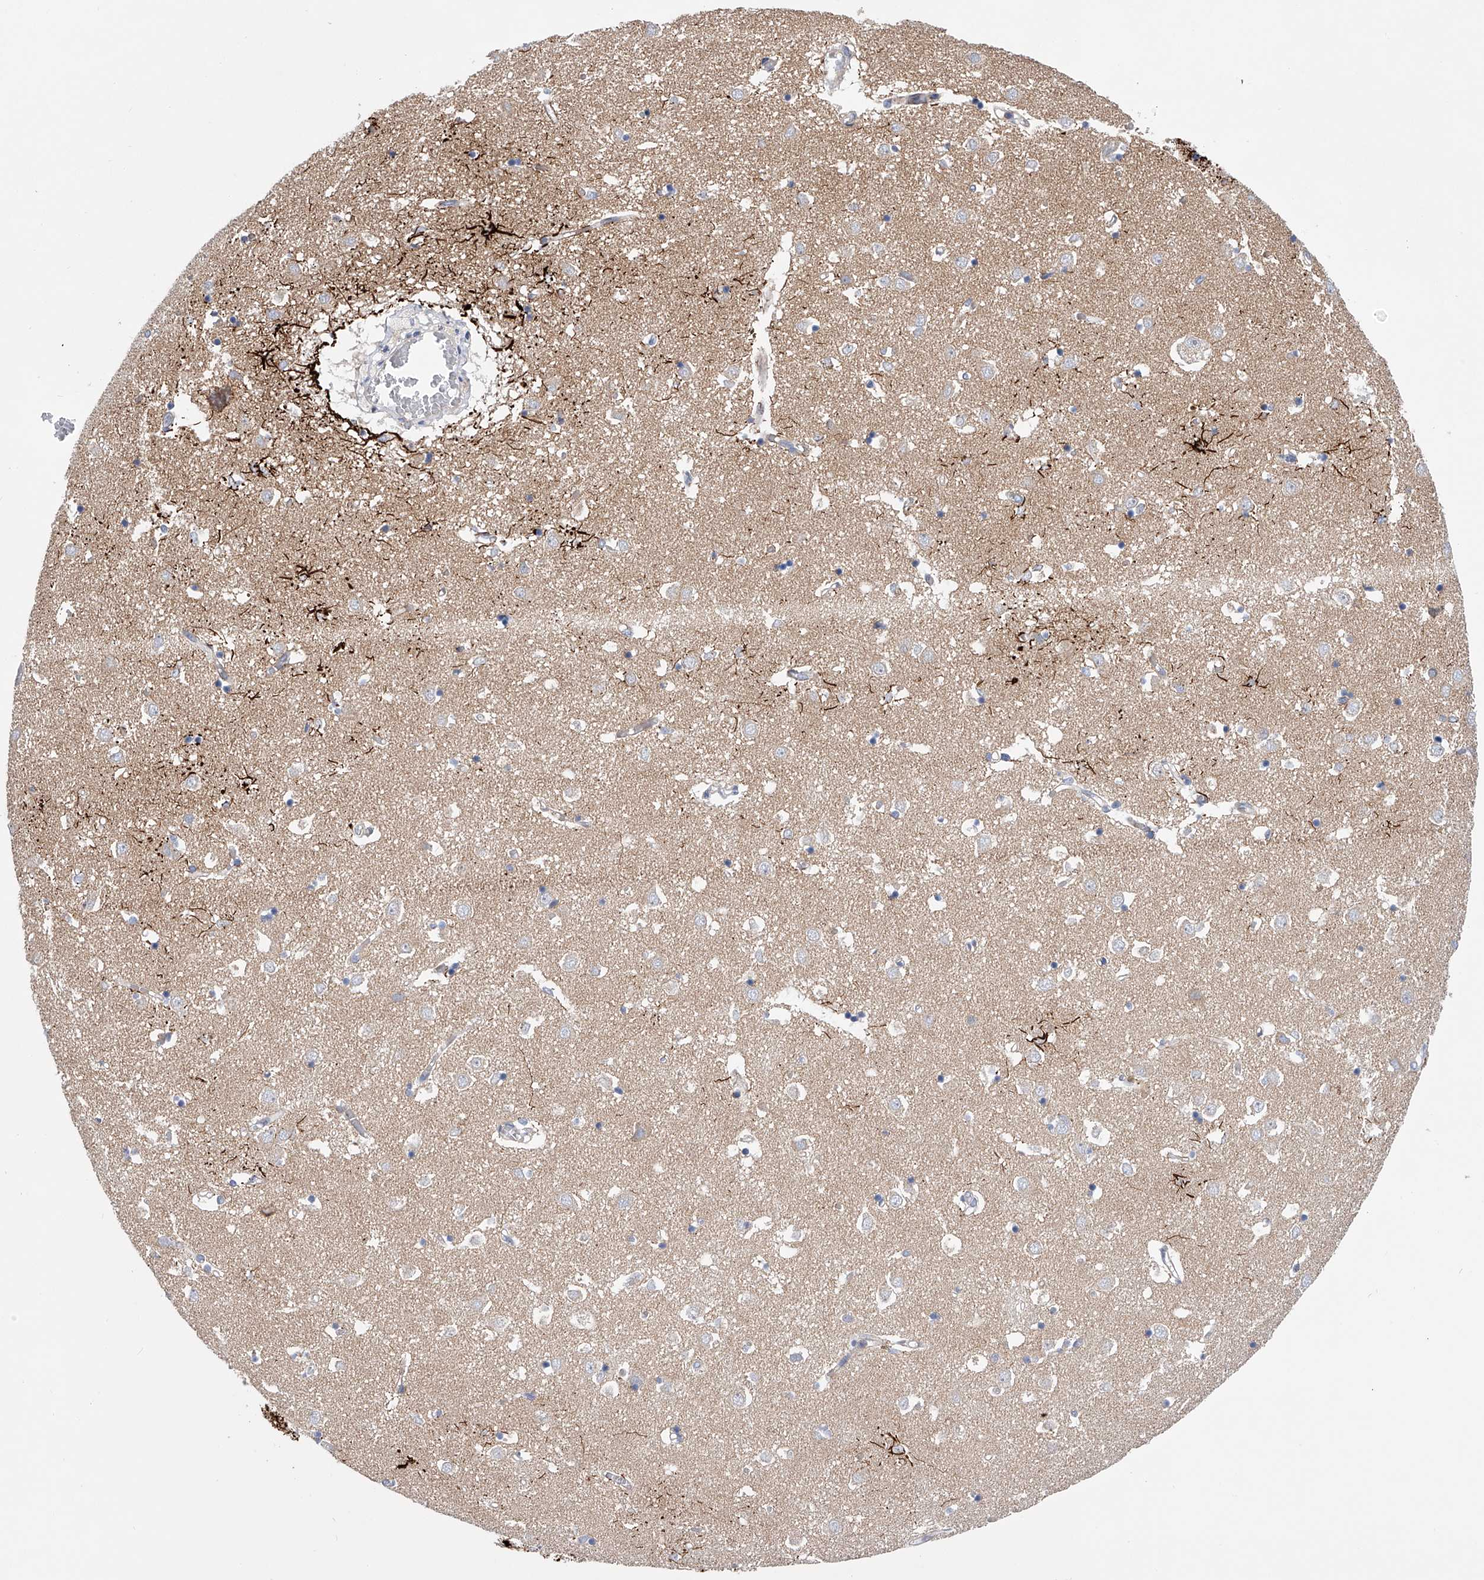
{"staining": {"intensity": "negative", "quantity": "none", "location": "none"}, "tissue": "caudate", "cell_type": "Glial cells", "image_type": "normal", "snomed": [{"axis": "morphology", "description": "Normal tissue, NOS"}, {"axis": "topography", "description": "Lateral ventricle wall"}], "caption": "IHC micrograph of normal human caudate stained for a protein (brown), which reveals no positivity in glial cells.", "gene": "MLYCD", "patient": {"sex": "male", "age": 70}}